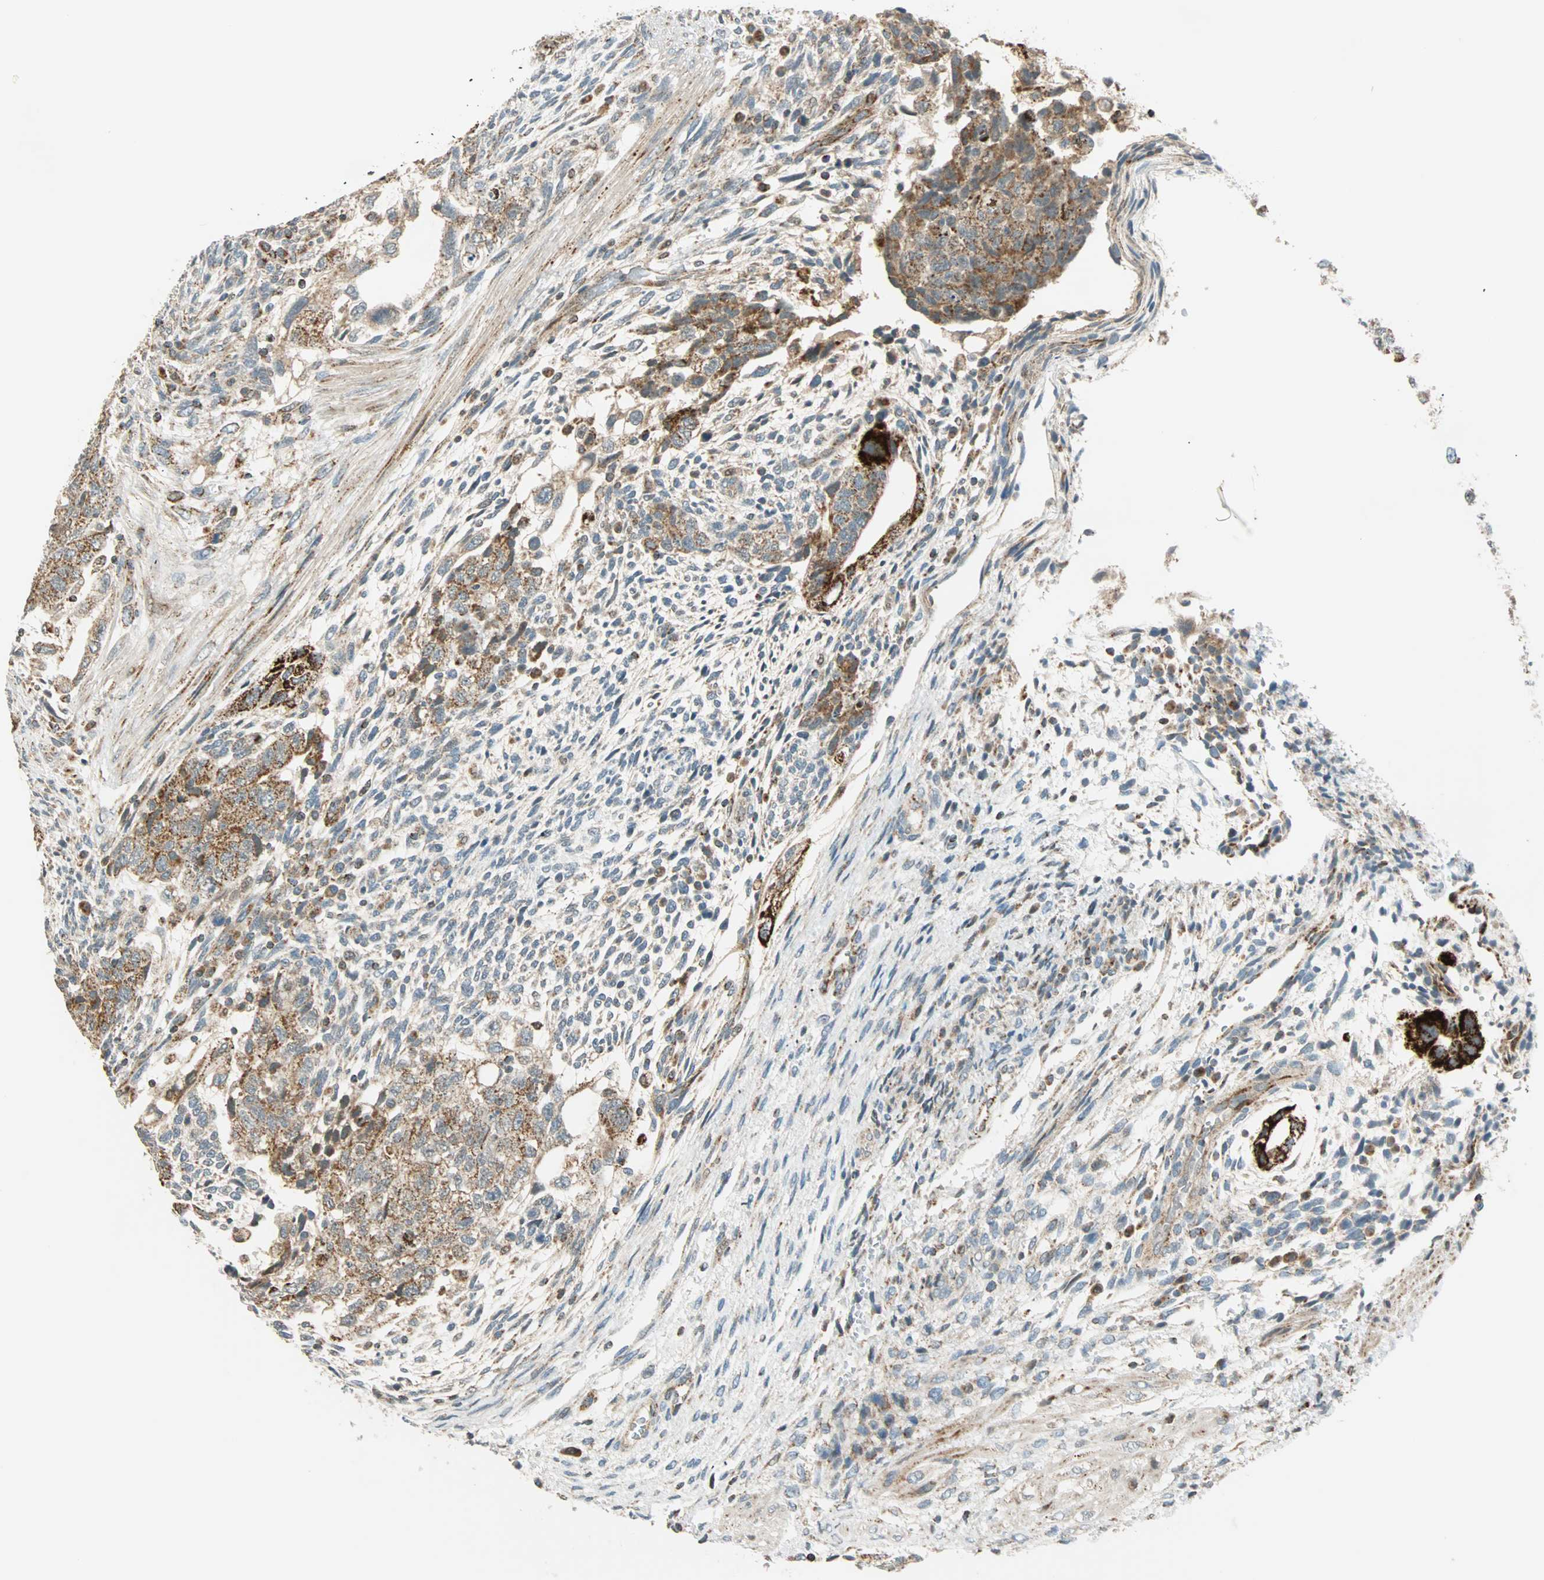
{"staining": {"intensity": "moderate", "quantity": ">75%", "location": "cytoplasmic/membranous"}, "tissue": "testis cancer", "cell_type": "Tumor cells", "image_type": "cancer", "snomed": [{"axis": "morphology", "description": "Normal tissue, NOS"}, {"axis": "morphology", "description": "Carcinoma, Embryonal, NOS"}, {"axis": "topography", "description": "Testis"}], "caption": "A micrograph showing moderate cytoplasmic/membranous positivity in approximately >75% of tumor cells in embryonal carcinoma (testis), as visualized by brown immunohistochemical staining.", "gene": "SPRY4", "patient": {"sex": "male", "age": 36}}